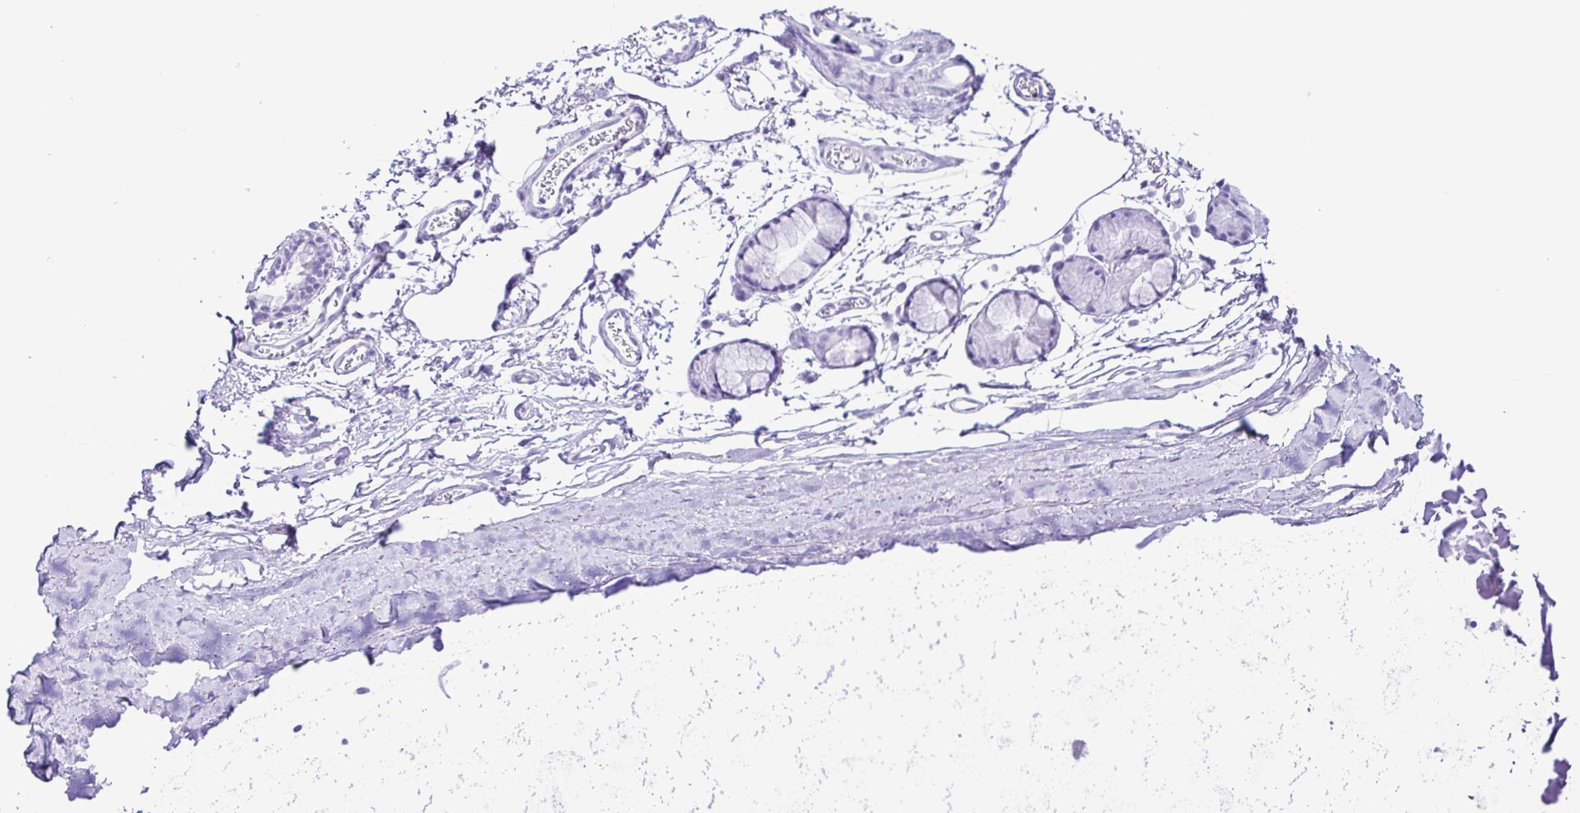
{"staining": {"intensity": "negative", "quantity": "none", "location": "none"}, "tissue": "adipose tissue", "cell_type": "Adipocytes", "image_type": "normal", "snomed": [{"axis": "morphology", "description": "Normal tissue, NOS"}, {"axis": "topography", "description": "Cartilage tissue"}, {"axis": "topography", "description": "Bronchus"}], "caption": "This is an immunohistochemistry histopathology image of unremarkable adipose tissue. There is no staining in adipocytes.", "gene": "ERP27", "patient": {"sex": "female", "age": 79}}